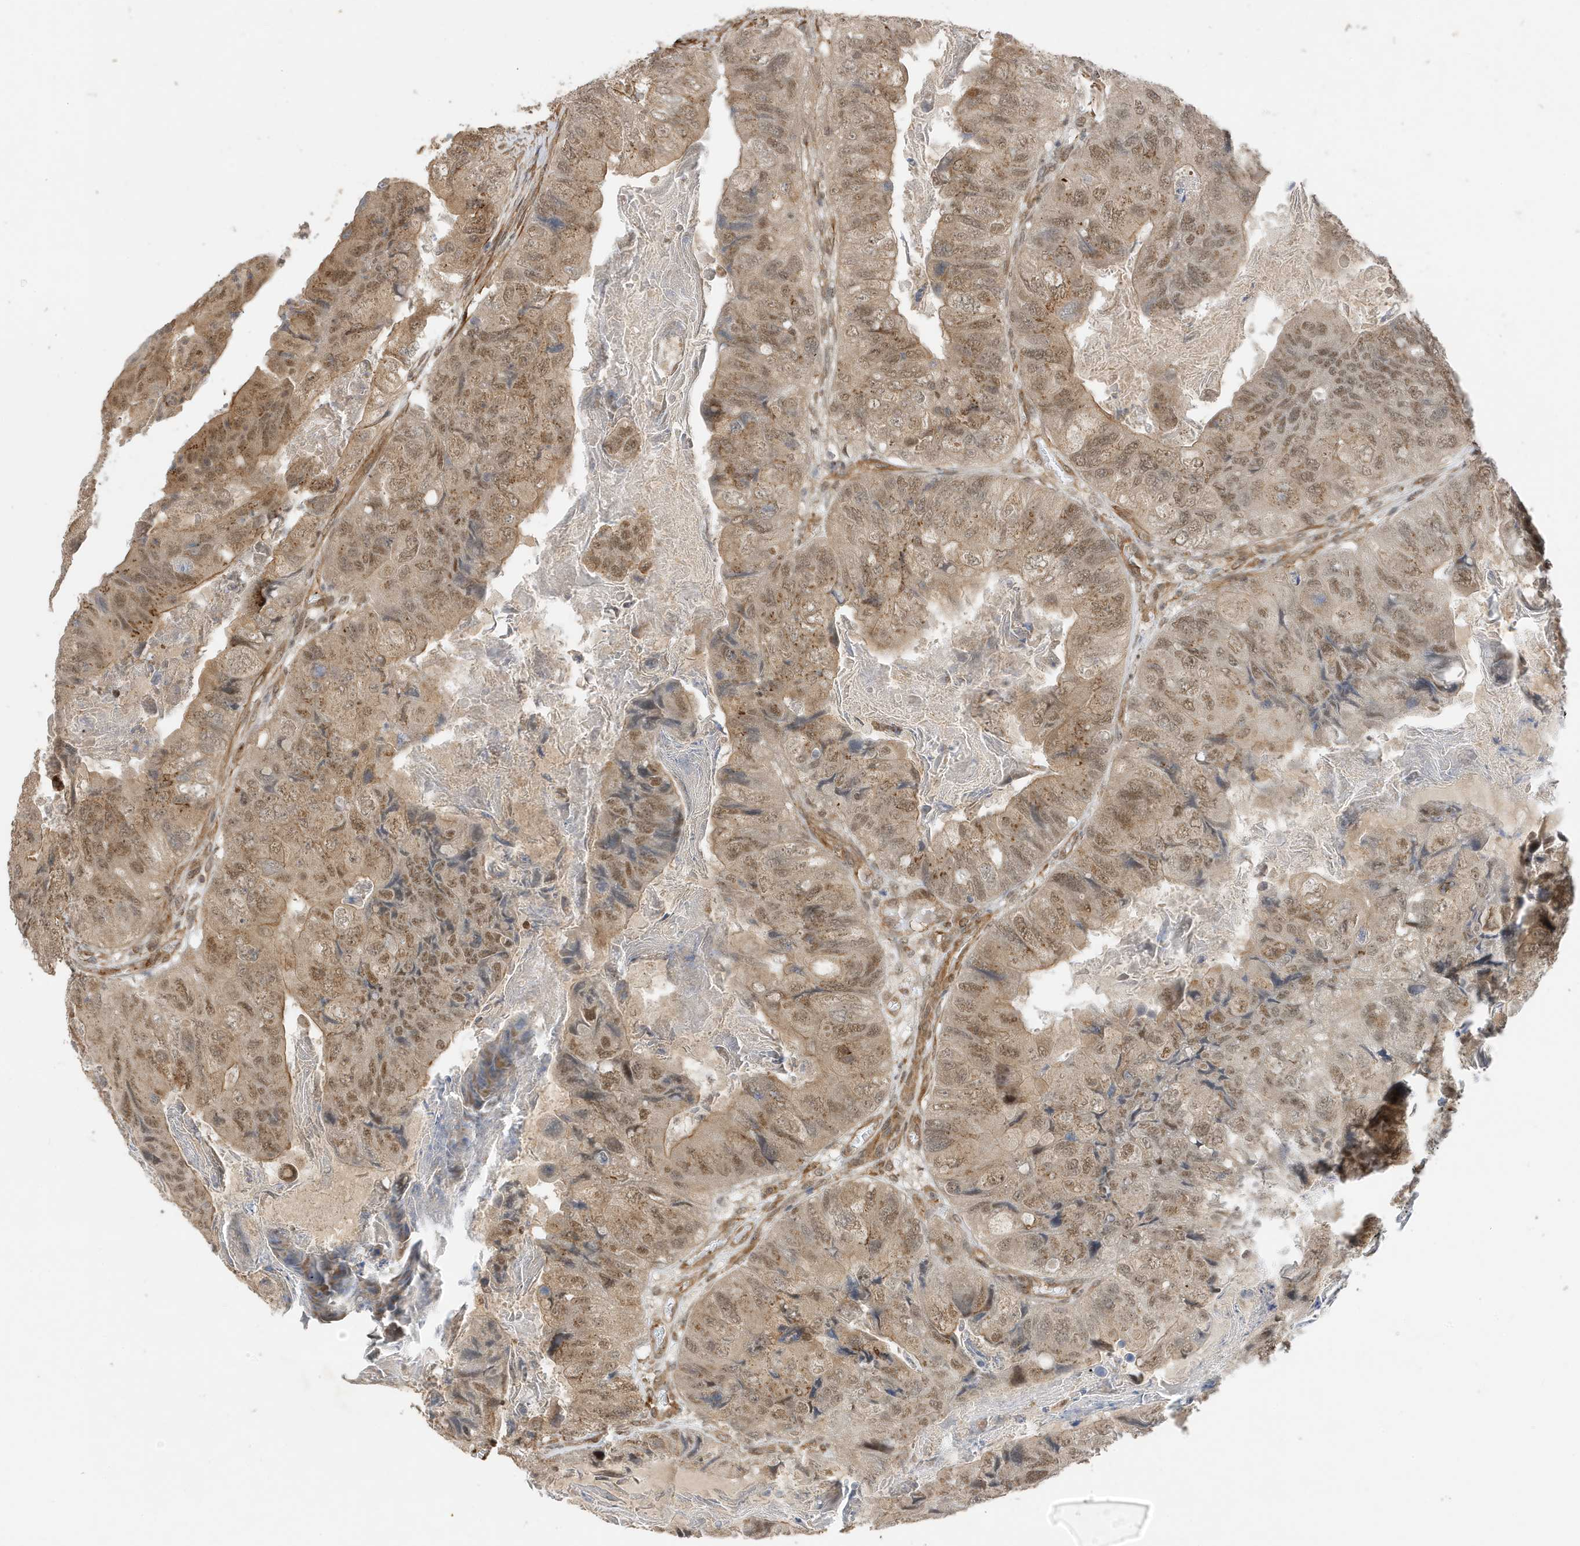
{"staining": {"intensity": "moderate", "quantity": ">75%", "location": "cytoplasmic/membranous,nuclear"}, "tissue": "colorectal cancer", "cell_type": "Tumor cells", "image_type": "cancer", "snomed": [{"axis": "morphology", "description": "Adenocarcinoma, NOS"}, {"axis": "topography", "description": "Rectum"}], "caption": "DAB immunohistochemical staining of human colorectal cancer (adenocarcinoma) exhibits moderate cytoplasmic/membranous and nuclear protein staining in about >75% of tumor cells.", "gene": "MAST3", "patient": {"sex": "male", "age": 63}}